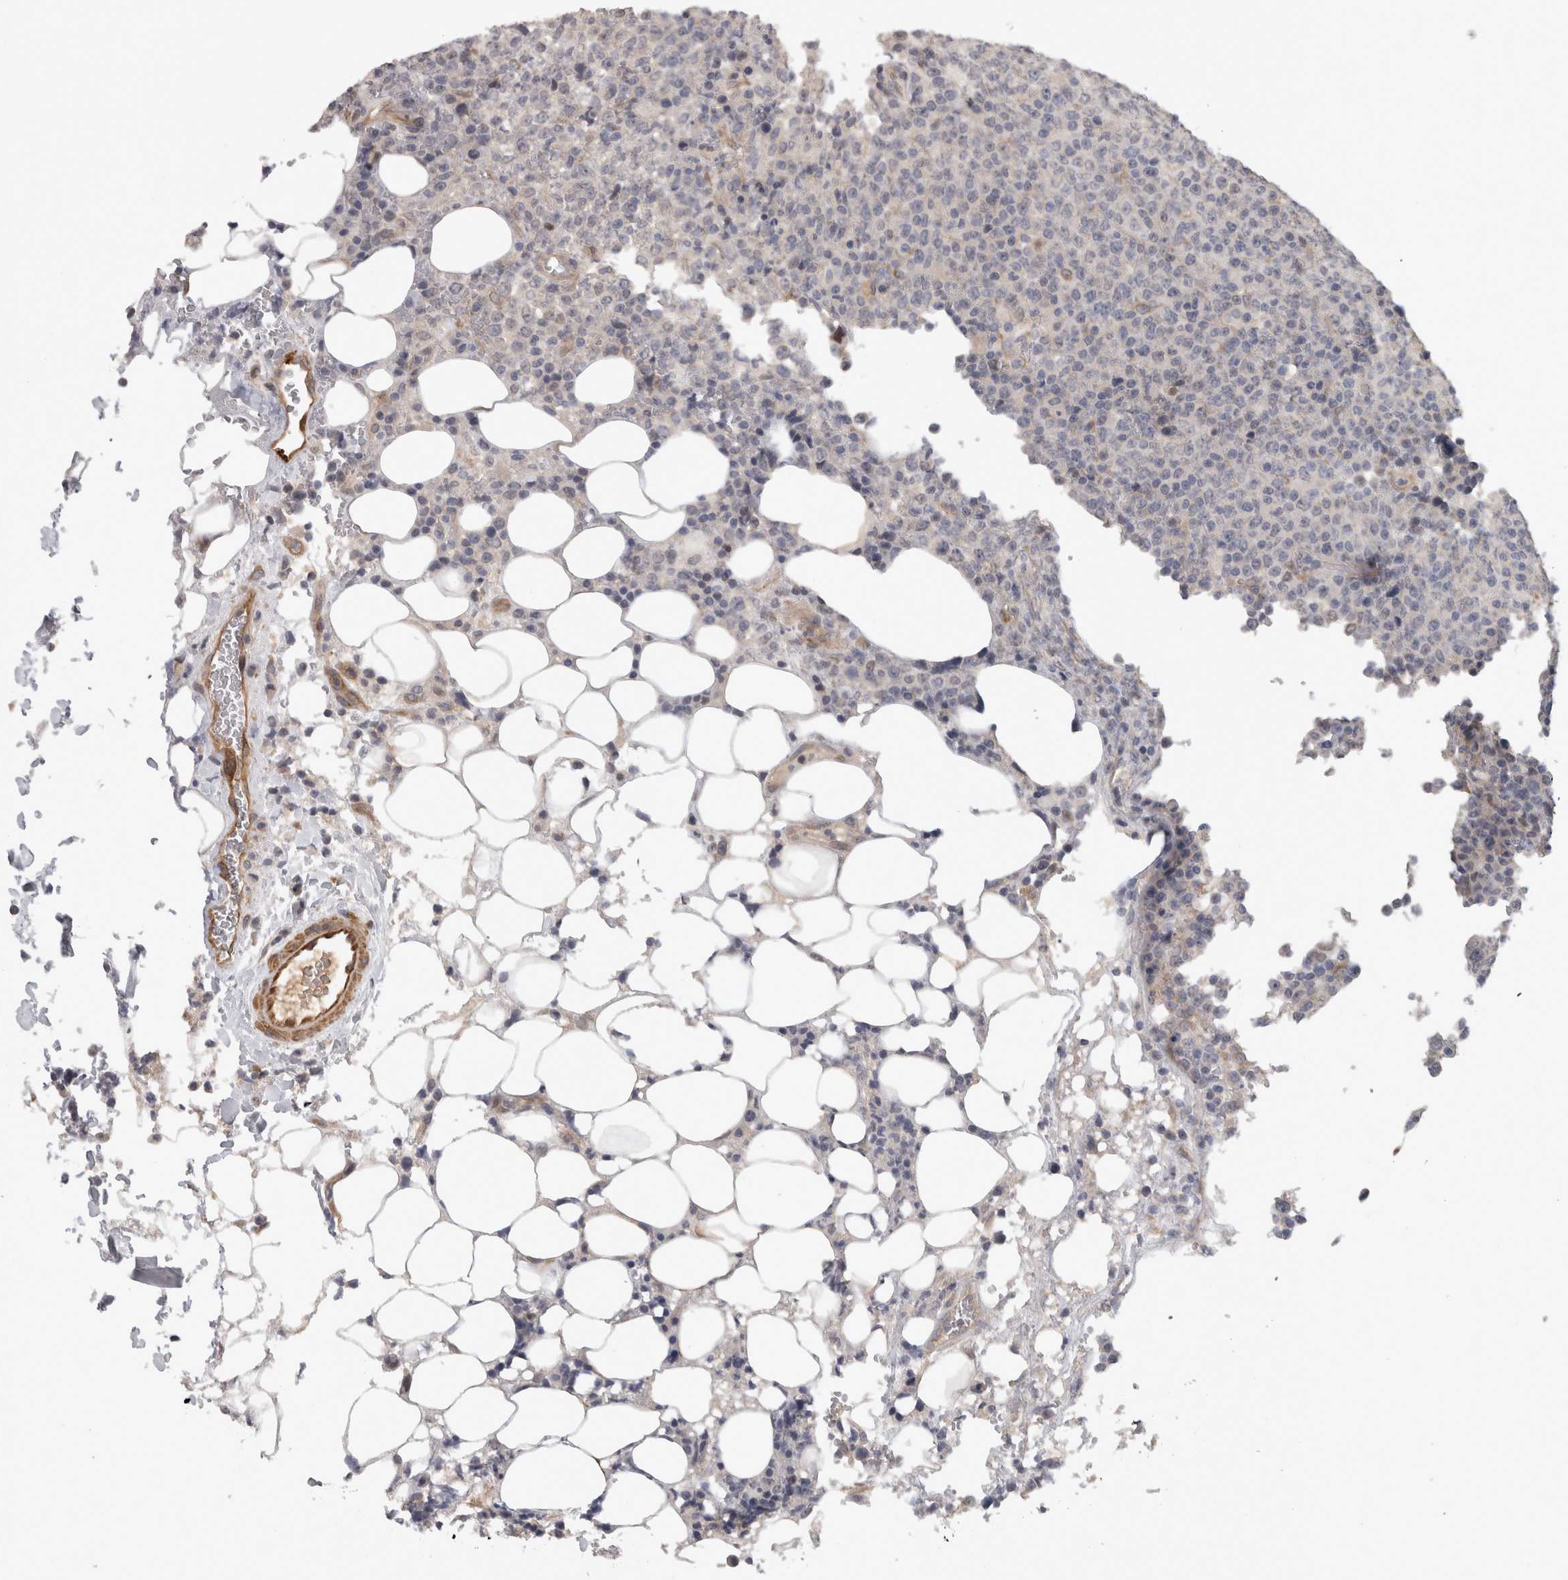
{"staining": {"intensity": "negative", "quantity": "none", "location": "none"}, "tissue": "lymphoma", "cell_type": "Tumor cells", "image_type": "cancer", "snomed": [{"axis": "morphology", "description": "Malignant lymphoma, non-Hodgkin's type, High grade"}, {"axis": "topography", "description": "Lymph node"}], "caption": "Immunohistochemistry micrograph of neoplastic tissue: human malignant lymphoma, non-Hodgkin's type (high-grade) stained with DAB demonstrates no significant protein expression in tumor cells. (Immunohistochemistry (ihc), brightfield microscopy, high magnification).", "gene": "RMDN1", "patient": {"sex": "male", "age": 13}}